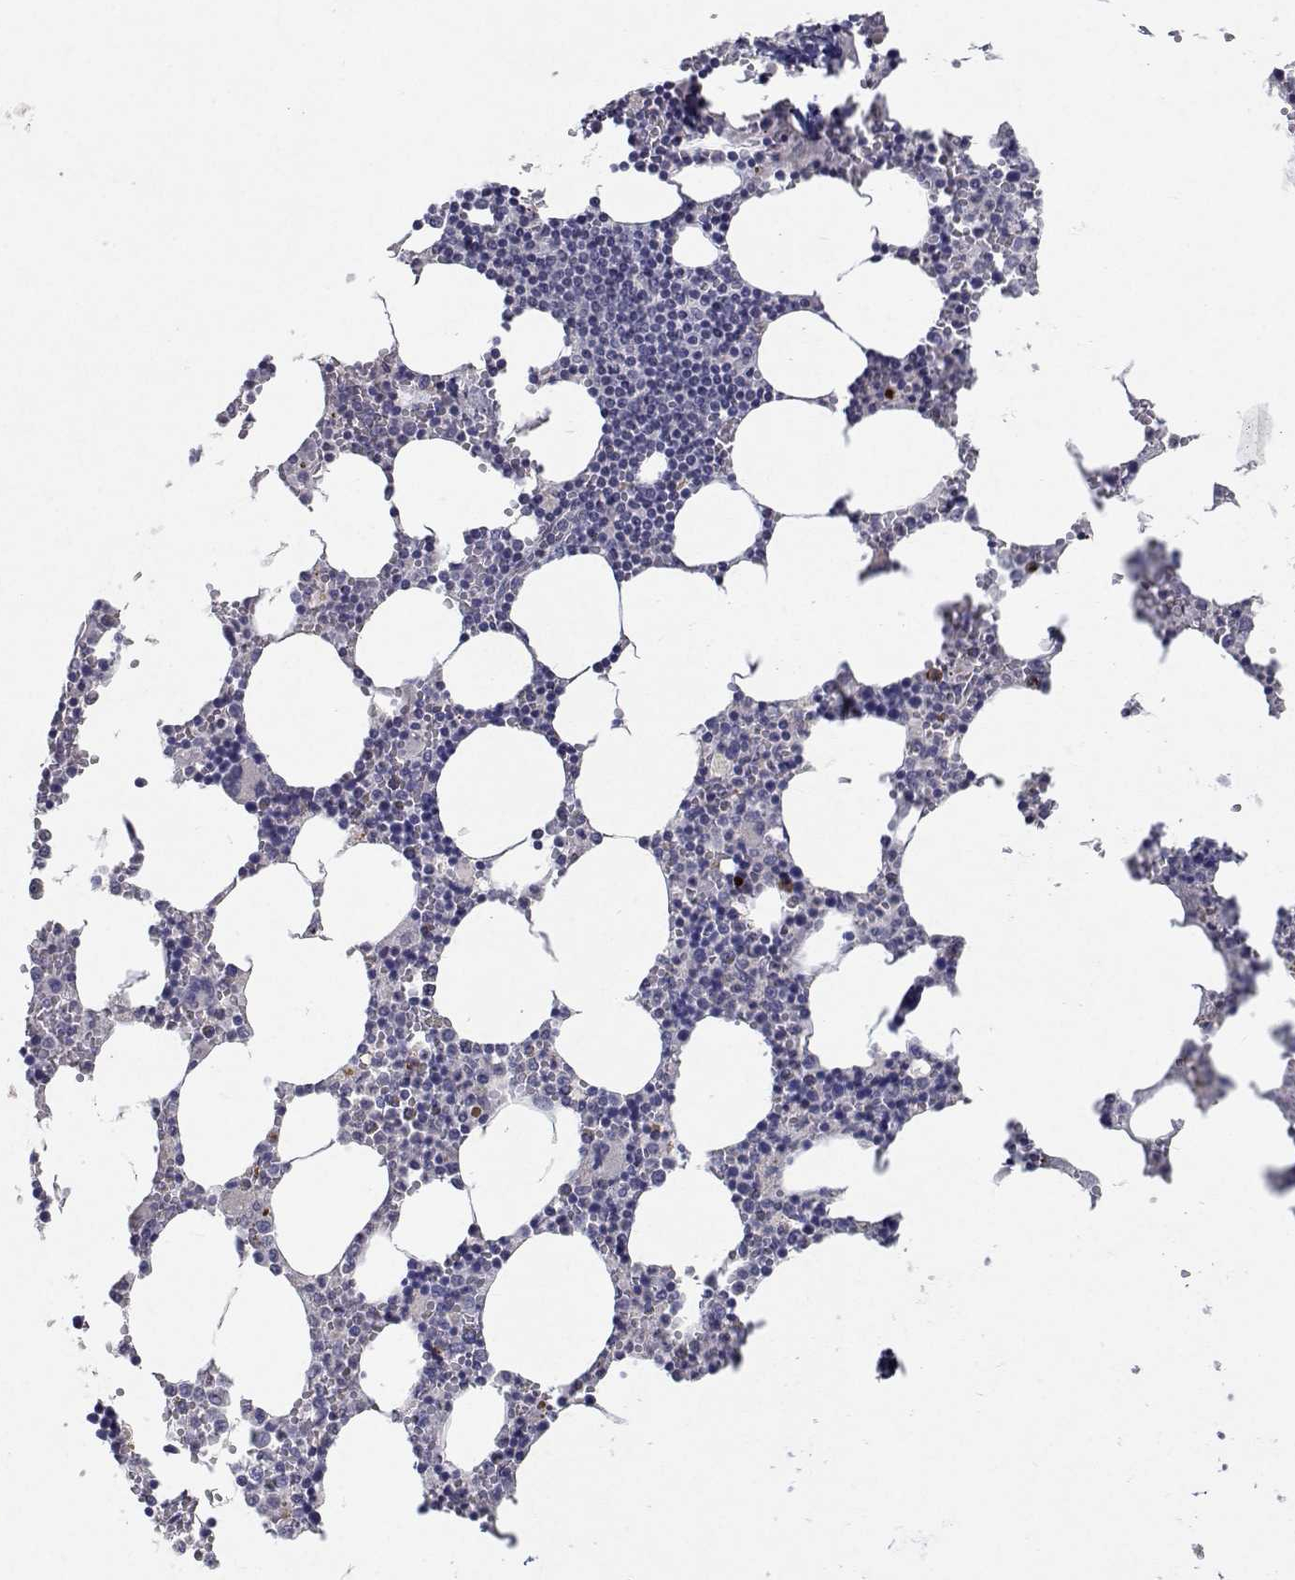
{"staining": {"intensity": "negative", "quantity": "none", "location": "none"}, "tissue": "bone marrow", "cell_type": "Hematopoietic cells", "image_type": "normal", "snomed": [{"axis": "morphology", "description": "Normal tissue, NOS"}, {"axis": "topography", "description": "Bone marrow"}], "caption": "Human bone marrow stained for a protein using IHC shows no positivity in hematopoietic cells.", "gene": "RBPJL", "patient": {"sex": "male", "age": 54}}